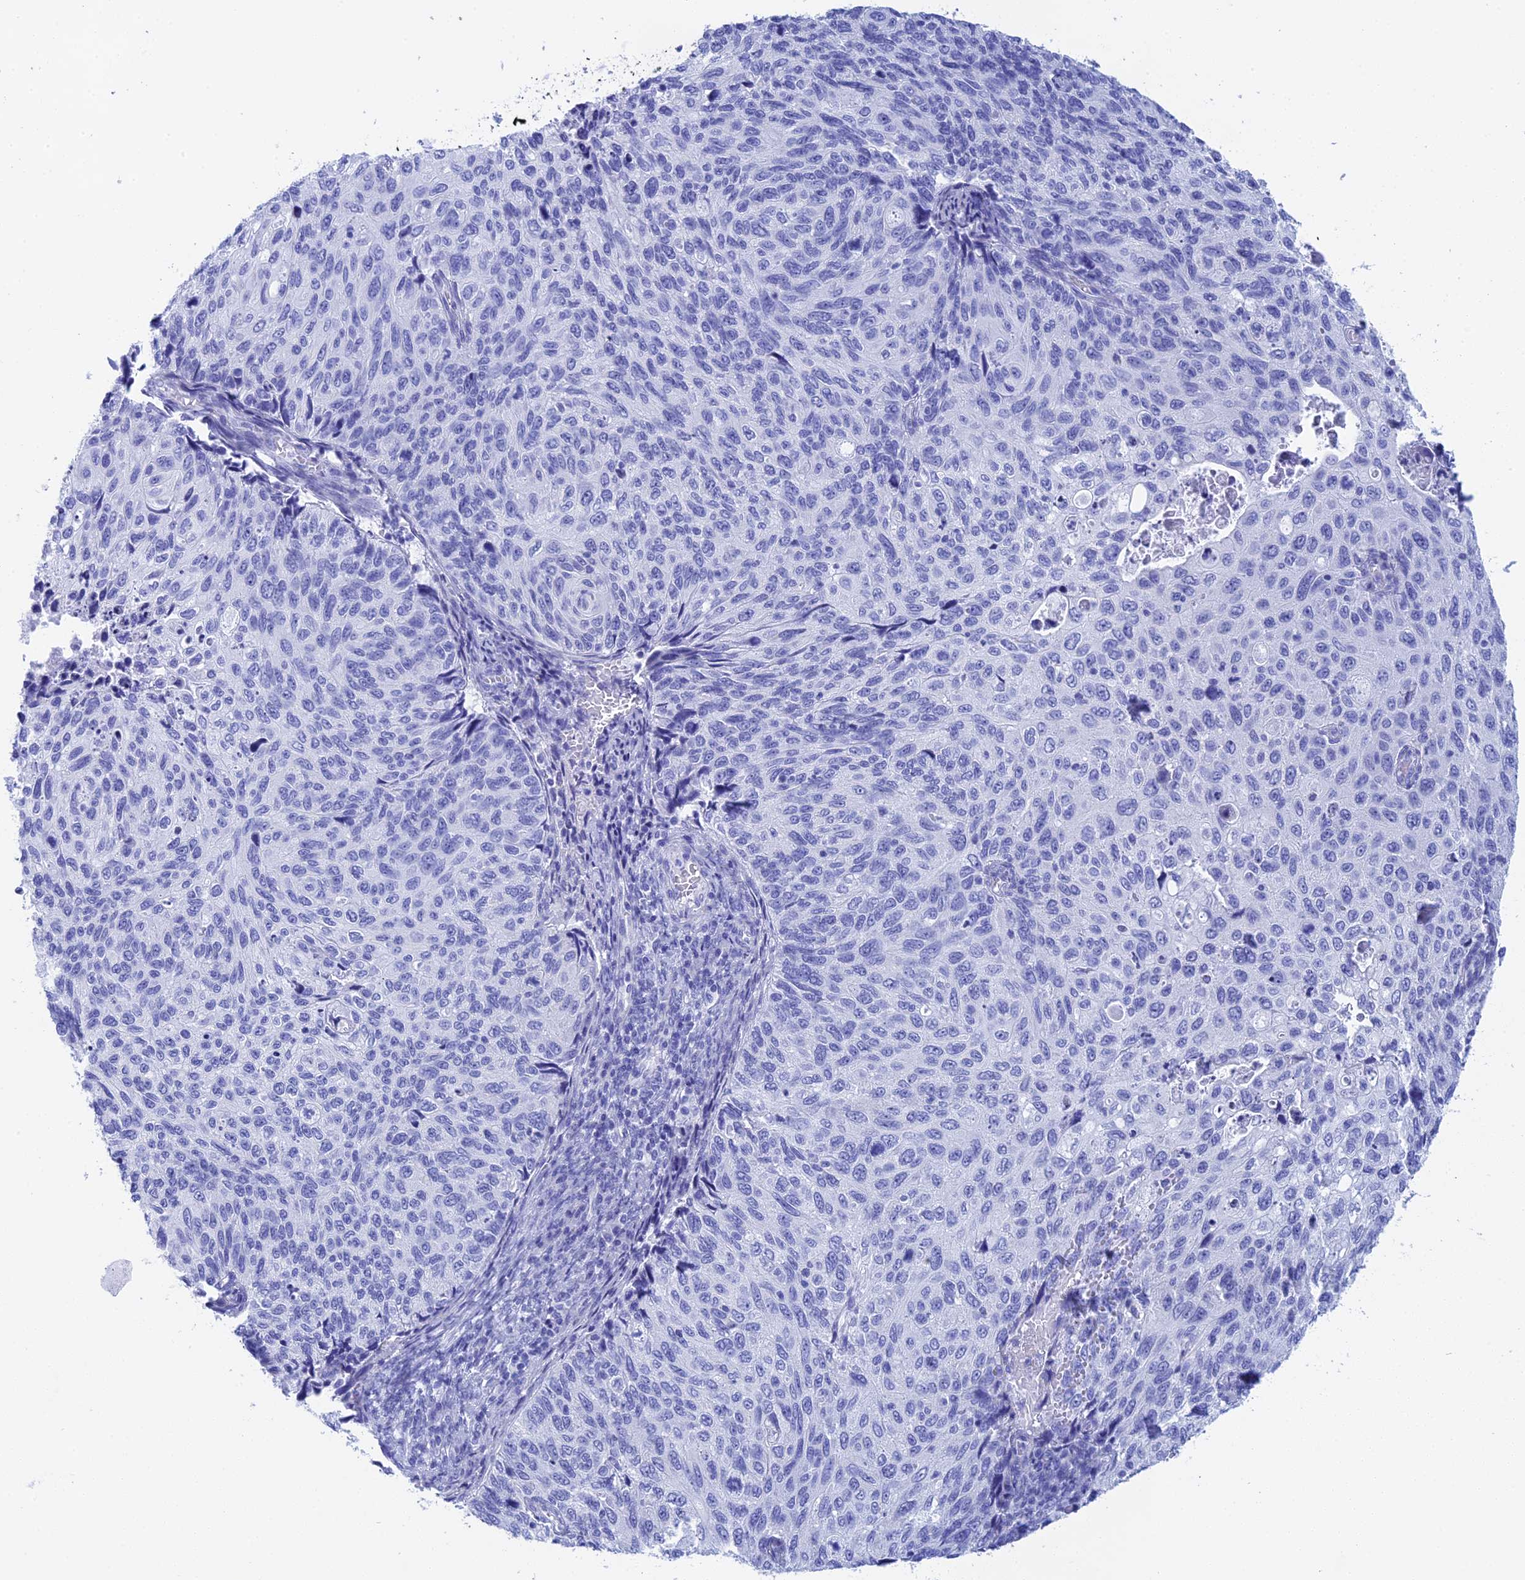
{"staining": {"intensity": "negative", "quantity": "none", "location": "none"}, "tissue": "cervical cancer", "cell_type": "Tumor cells", "image_type": "cancer", "snomed": [{"axis": "morphology", "description": "Squamous cell carcinoma, NOS"}, {"axis": "topography", "description": "Cervix"}], "caption": "Immunohistochemistry (IHC) histopathology image of human cervical cancer stained for a protein (brown), which reveals no positivity in tumor cells. (Immunohistochemistry (IHC), brightfield microscopy, high magnification).", "gene": "TEX101", "patient": {"sex": "female", "age": 70}}